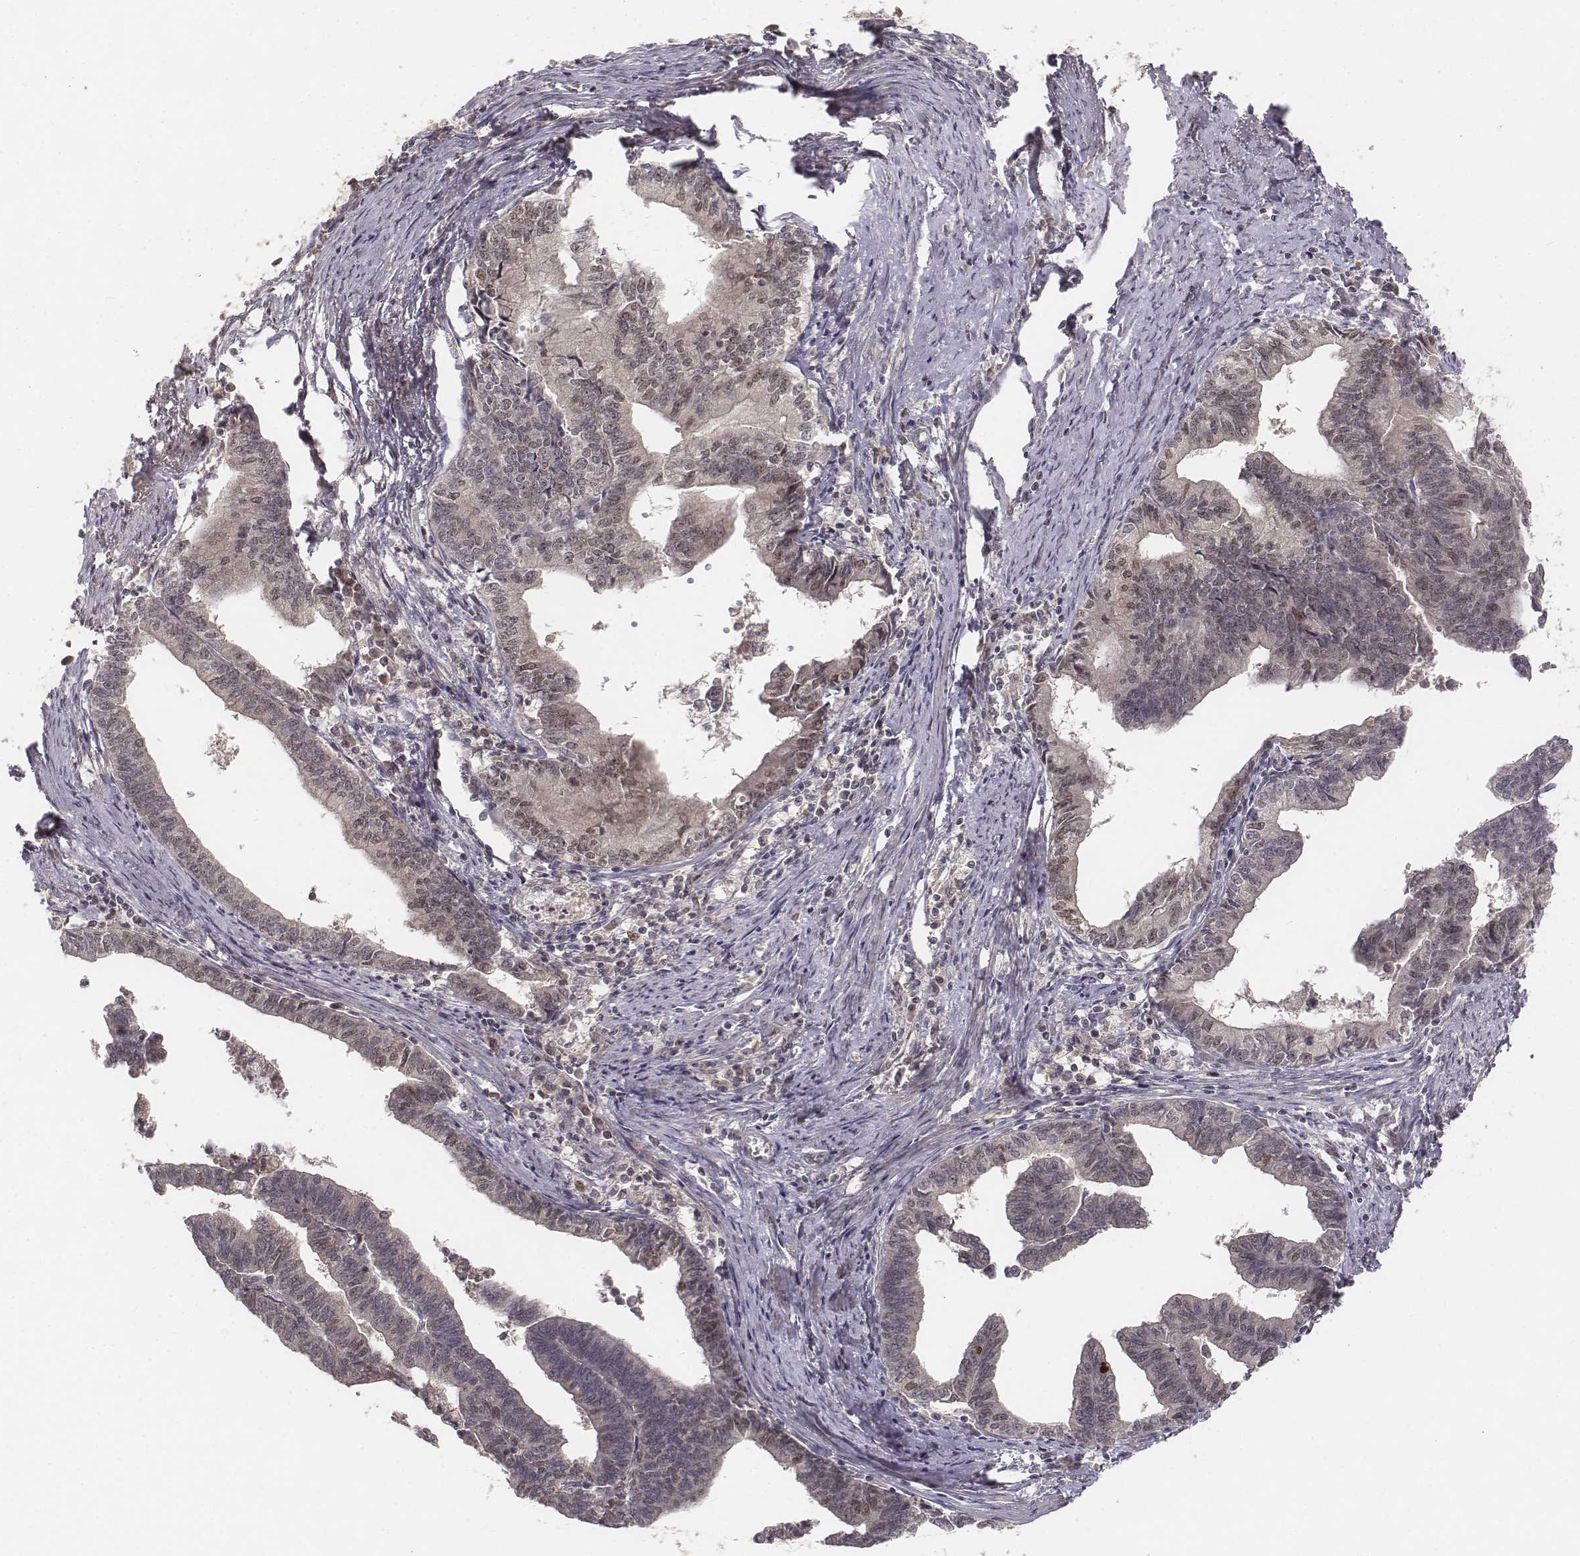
{"staining": {"intensity": "weak", "quantity": "25%-75%", "location": "nuclear"}, "tissue": "endometrial cancer", "cell_type": "Tumor cells", "image_type": "cancer", "snomed": [{"axis": "morphology", "description": "Adenocarcinoma, NOS"}, {"axis": "topography", "description": "Endometrium"}], "caption": "Immunohistochemistry (DAB (3,3'-diaminobenzidine)) staining of endometrial cancer (adenocarcinoma) shows weak nuclear protein expression in approximately 25%-75% of tumor cells. The staining was performed using DAB (3,3'-diaminobenzidine) to visualize the protein expression in brown, while the nuclei were stained in blue with hematoxylin (Magnification: 20x).", "gene": "FANCD2", "patient": {"sex": "female", "age": 65}}